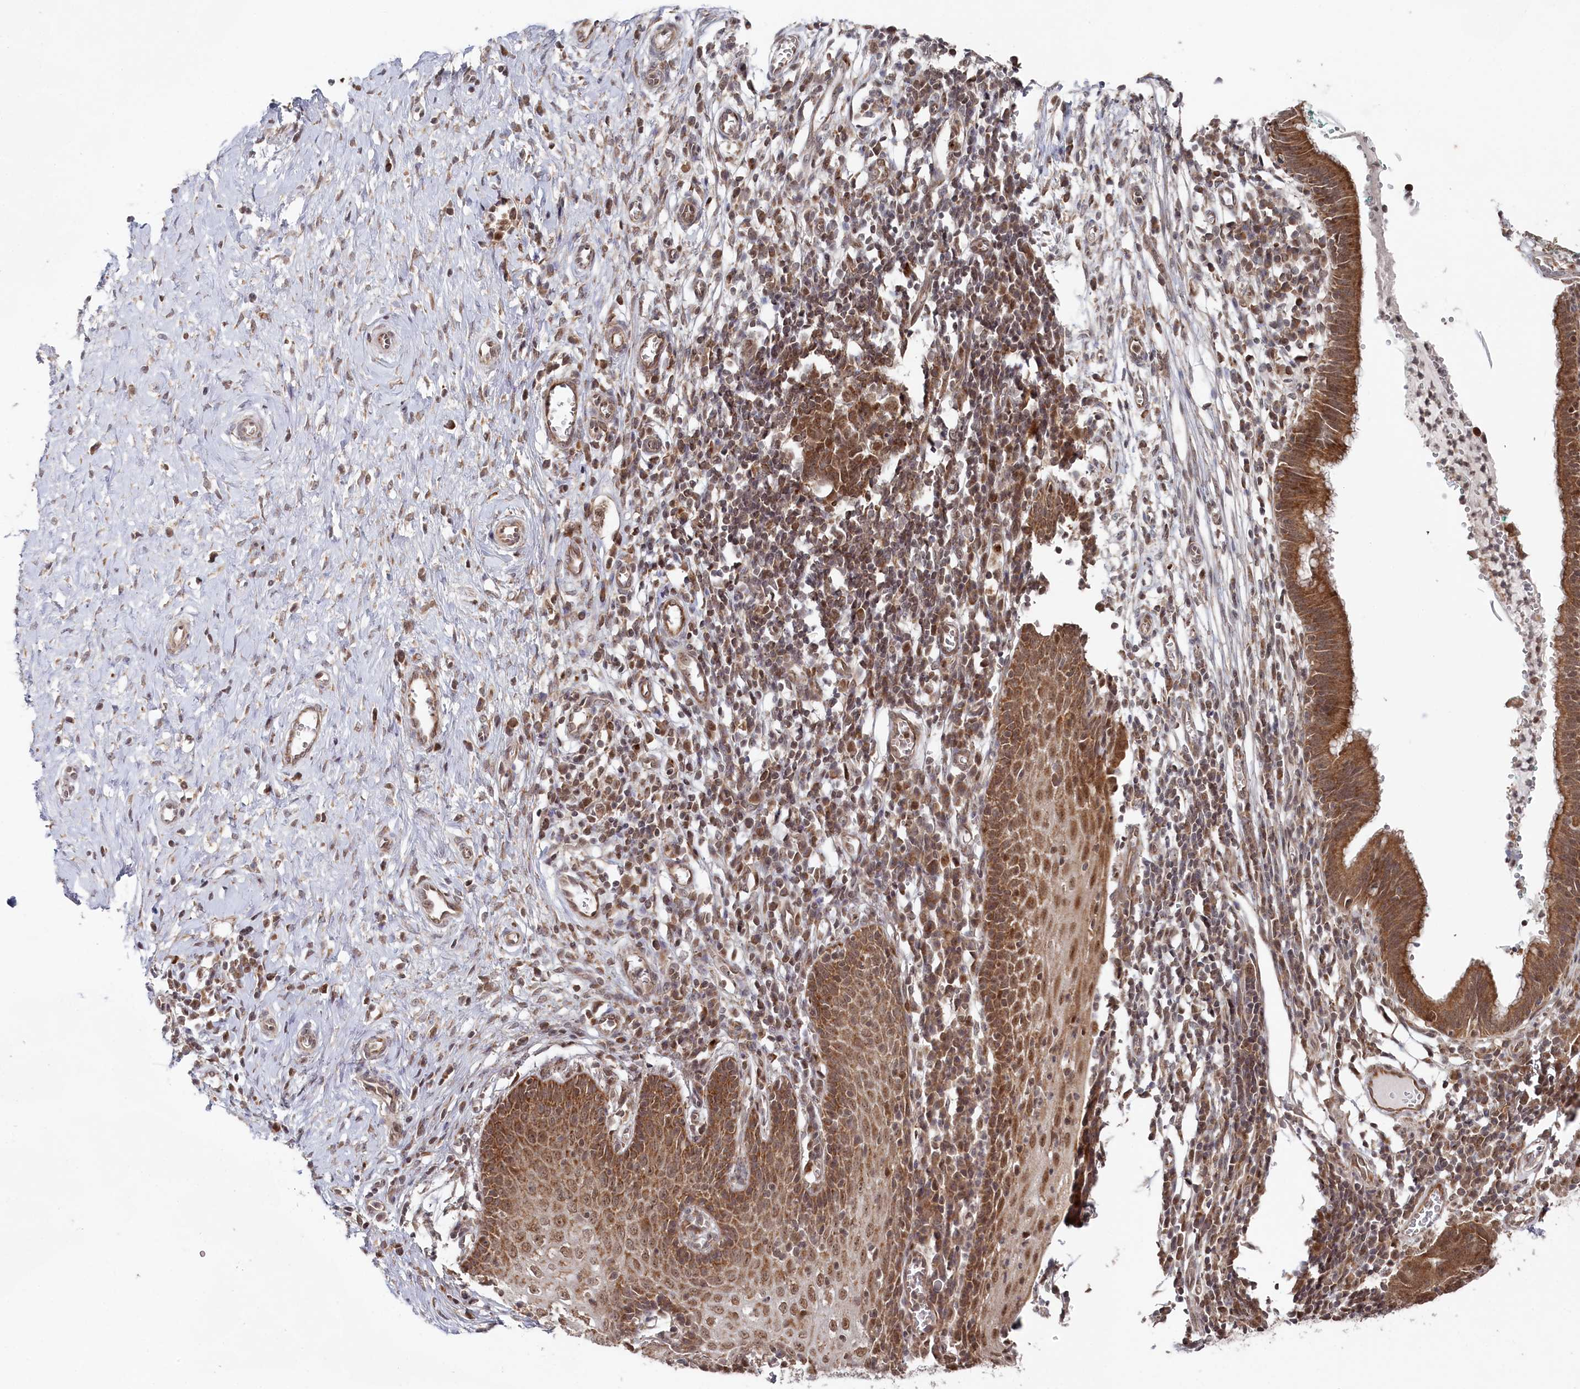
{"staining": {"intensity": "moderate", "quantity": ">75%", "location": "cytoplasmic/membranous"}, "tissue": "cervix", "cell_type": "Glandular cells", "image_type": "normal", "snomed": [{"axis": "morphology", "description": "Normal tissue, NOS"}, {"axis": "morphology", "description": "Adenocarcinoma, NOS"}, {"axis": "topography", "description": "Cervix"}], "caption": "Glandular cells display medium levels of moderate cytoplasmic/membranous staining in approximately >75% of cells in unremarkable human cervix.", "gene": "WAPL", "patient": {"sex": "female", "age": 29}}